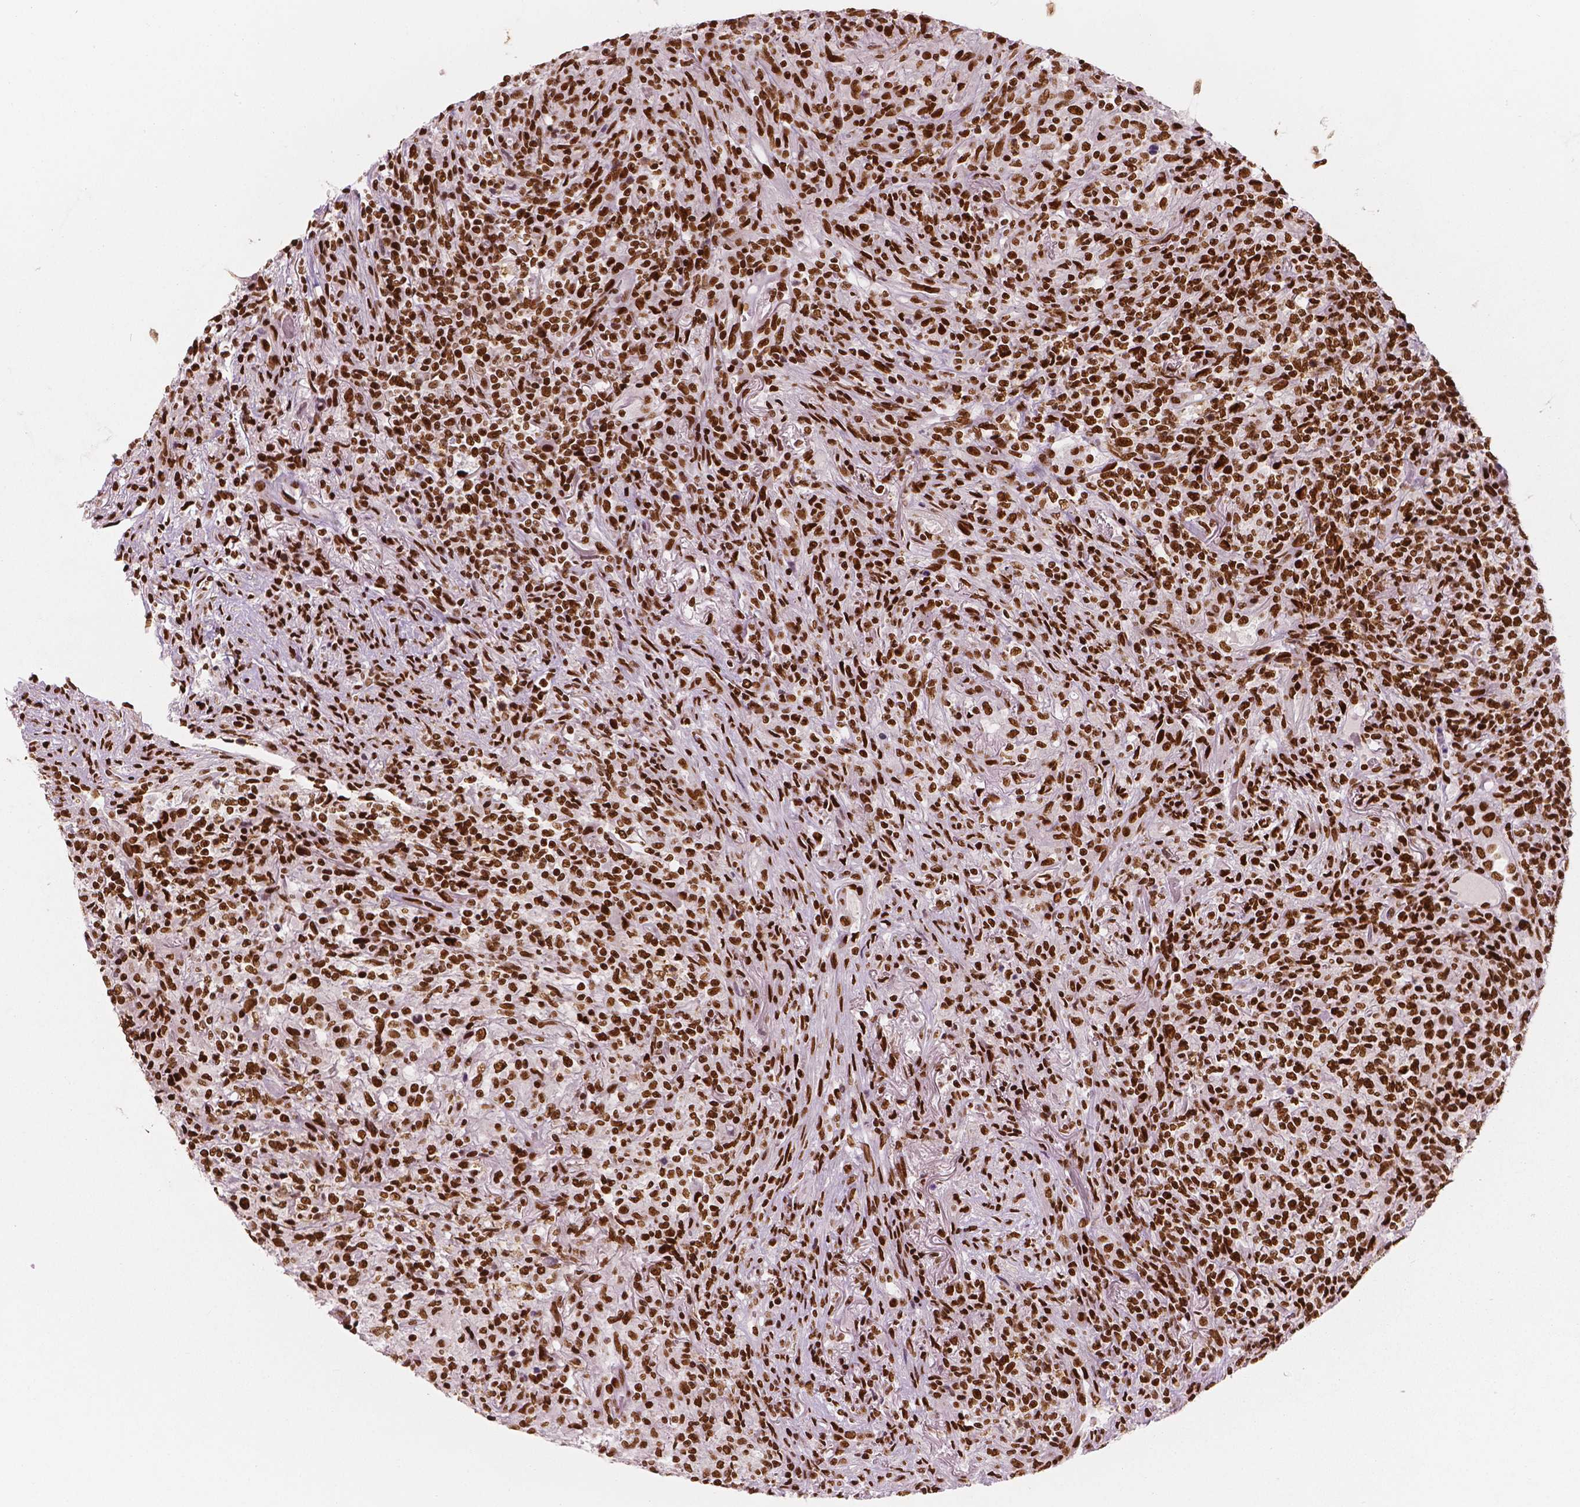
{"staining": {"intensity": "strong", "quantity": ">75%", "location": "nuclear"}, "tissue": "lymphoma", "cell_type": "Tumor cells", "image_type": "cancer", "snomed": [{"axis": "morphology", "description": "Malignant lymphoma, non-Hodgkin's type, High grade"}, {"axis": "topography", "description": "Lung"}], "caption": "This photomicrograph reveals high-grade malignant lymphoma, non-Hodgkin's type stained with immunohistochemistry (IHC) to label a protein in brown. The nuclear of tumor cells show strong positivity for the protein. Nuclei are counter-stained blue.", "gene": "BRD4", "patient": {"sex": "male", "age": 79}}